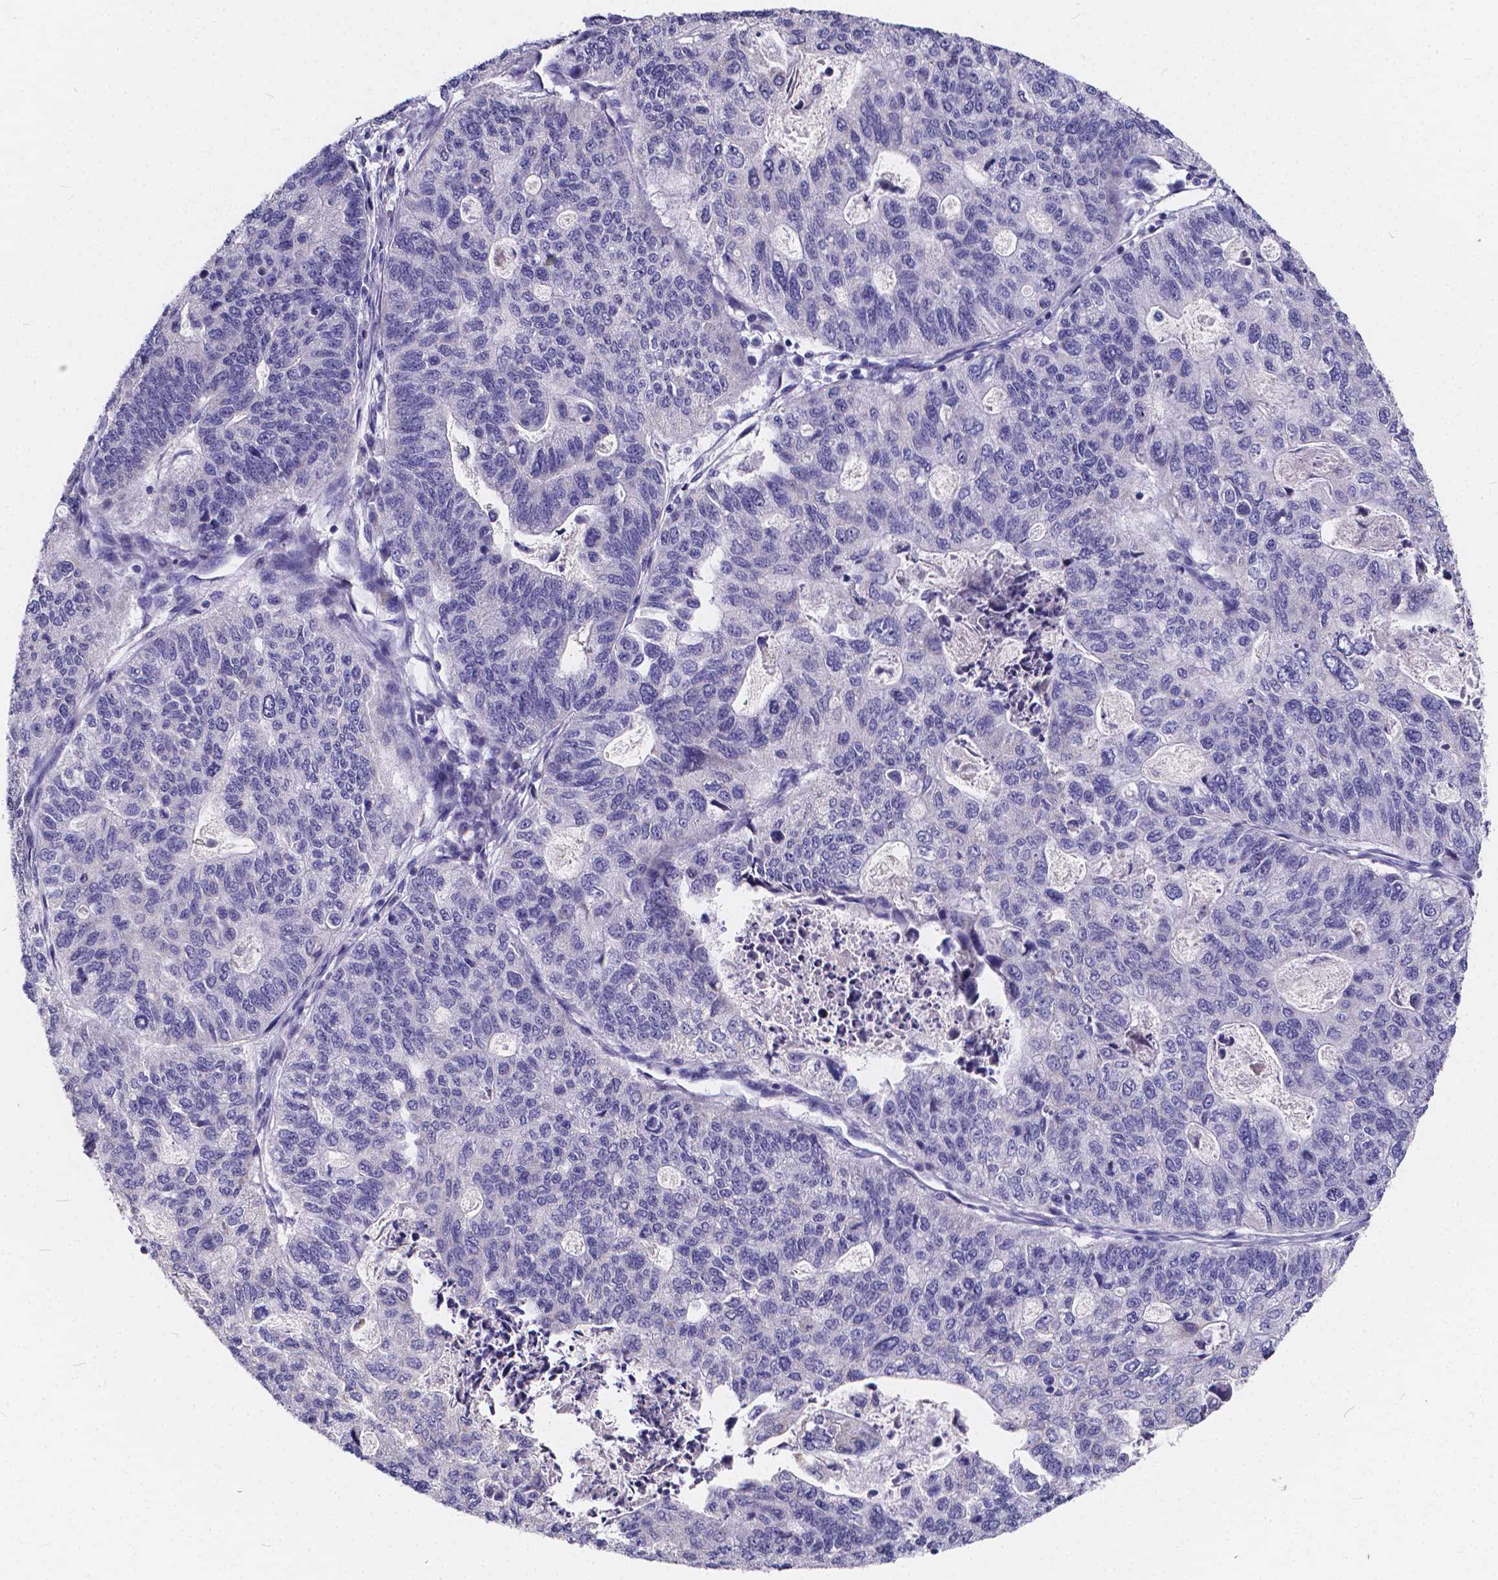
{"staining": {"intensity": "negative", "quantity": "none", "location": "none"}, "tissue": "stomach cancer", "cell_type": "Tumor cells", "image_type": "cancer", "snomed": [{"axis": "morphology", "description": "Adenocarcinoma, NOS"}, {"axis": "topography", "description": "Stomach, upper"}], "caption": "Image shows no significant protein staining in tumor cells of adenocarcinoma (stomach).", "gene": "SPEF2", "patient": {"sex": "female", "age": 67}}